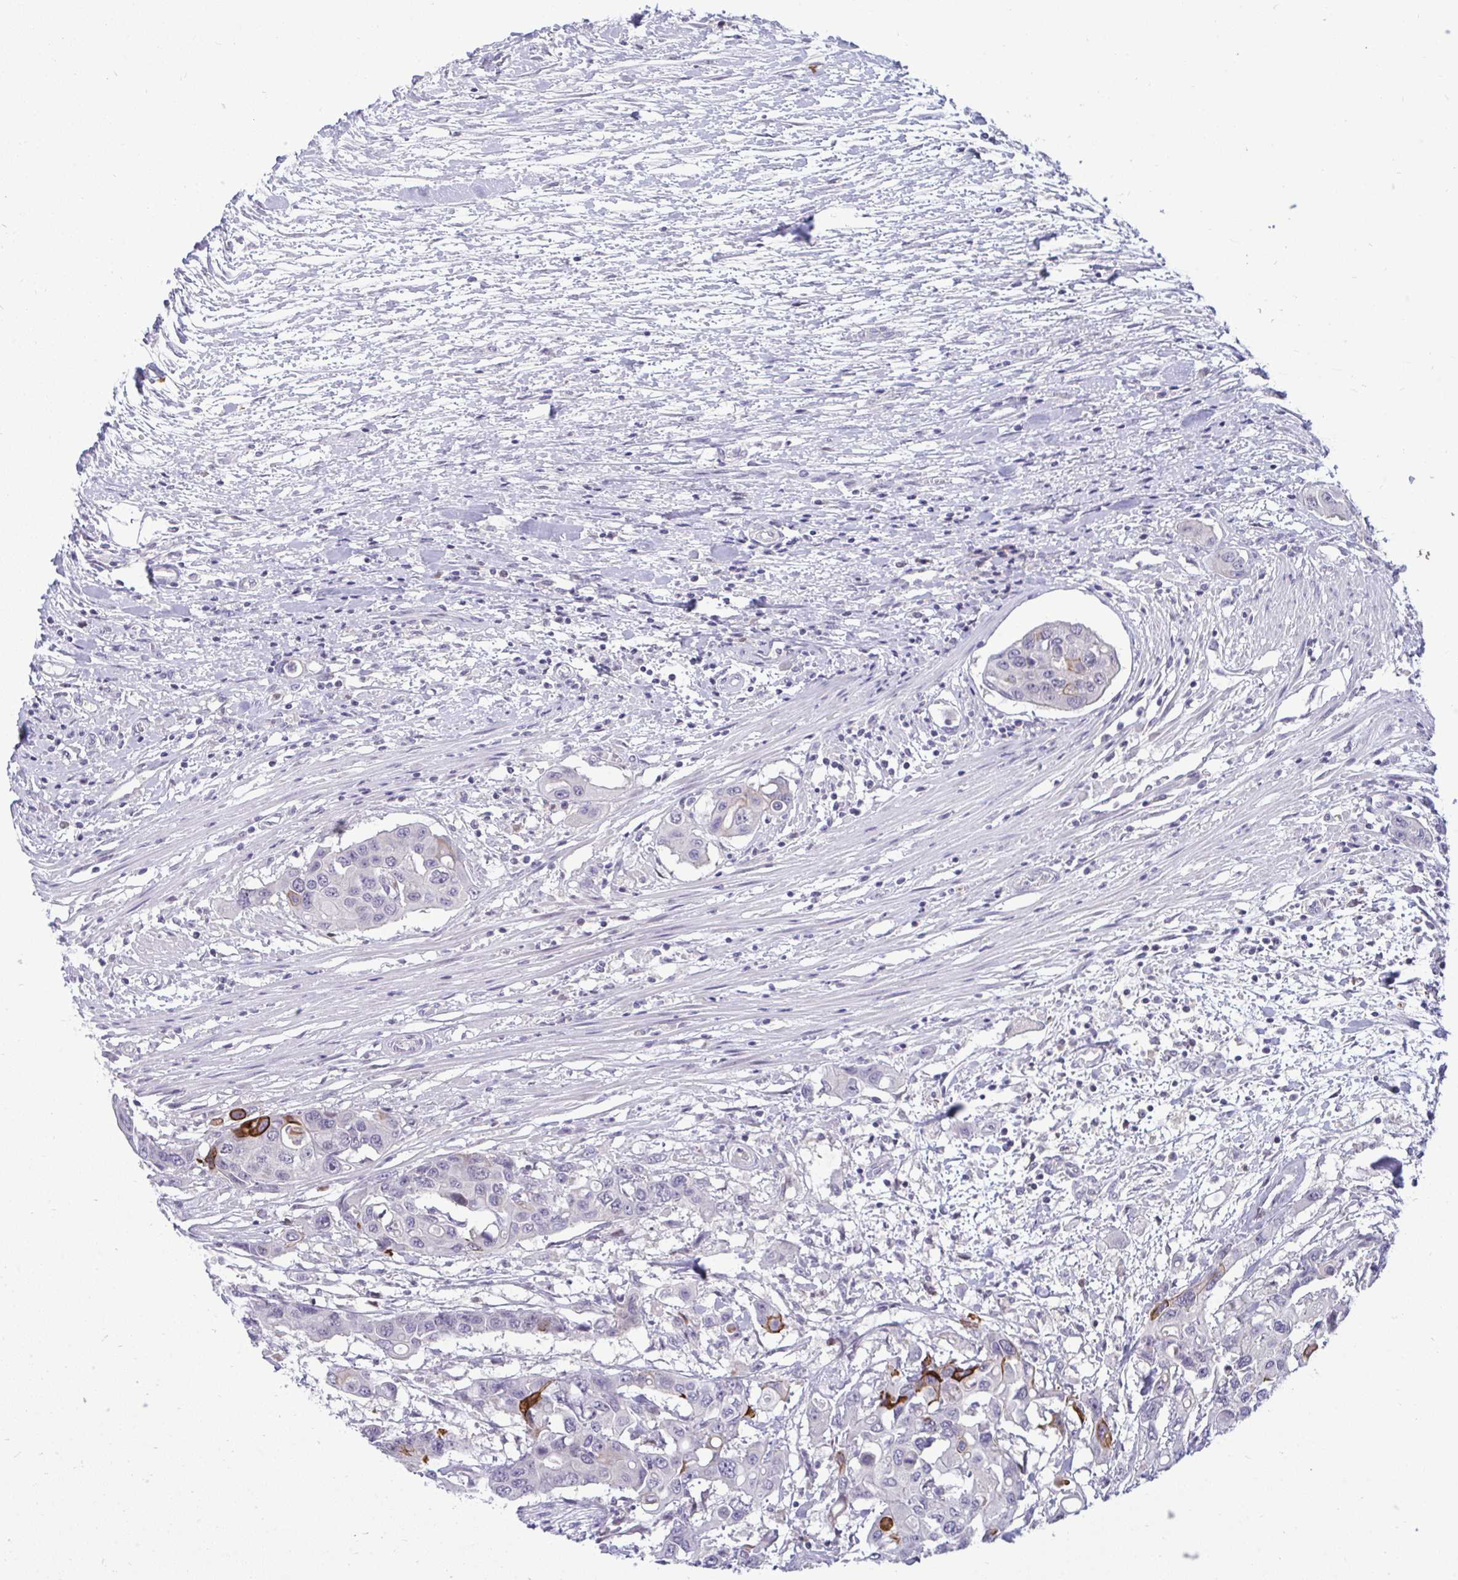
{"staining": {"intensity": "strong", "quantity": "<25%", "location": "cytoplasmic/membranous"}, "tissue": "colorectal cancer", "cell_type": "Tumor cells", "image_type": "cancer", "snomed": [{"axis": "morphology", "description": "Adenocarcinoma, NOS"}, {"axis": "topography", "description": "Colon"}], "caption": "A medium amount of strong cytoplasmic/membranous positivity is identified in approximately <25% of tumor cells in colorectal cancer tissue.", "gene": "EPOP", "patient": {"sex": "male", "age": 77}}